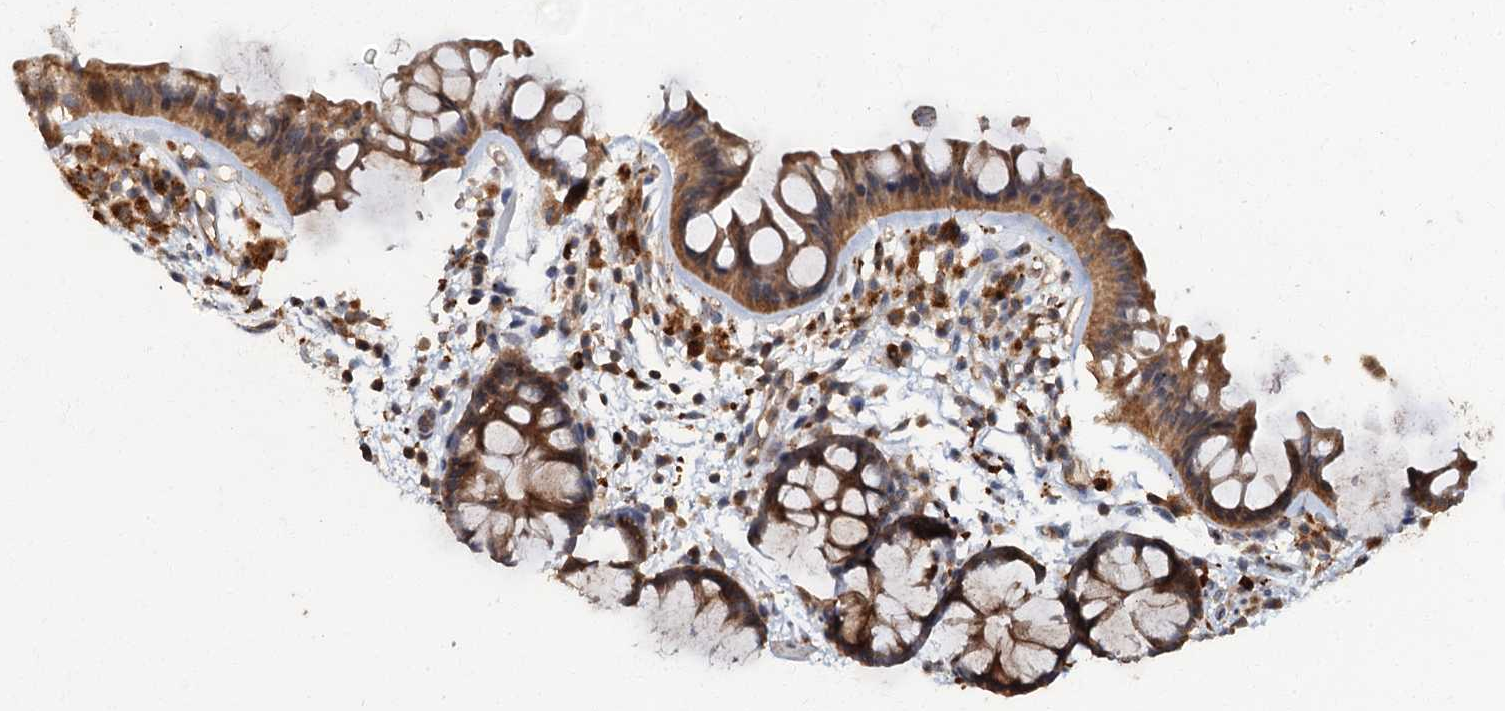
{"staining": {"intensity": "weak", "quantity": ">75%", "location": "cytoplasmic/membranous"}, "tissue": "colon", "cell_type": "Endothelial cells", "image_type": "normal", "snomed": [{"axis": "morphology", "description": "Normal tissue, NOS"}, {"axis": "topography", "description": "Colon"}], "caption": "Brown immunohistochemical staining in benign colon displays weak cytoplasmic/membranous positivity in about >75% of endothelial cells.", "gene": "WDCP", "patient": {"sex": "female", "age": 62}}